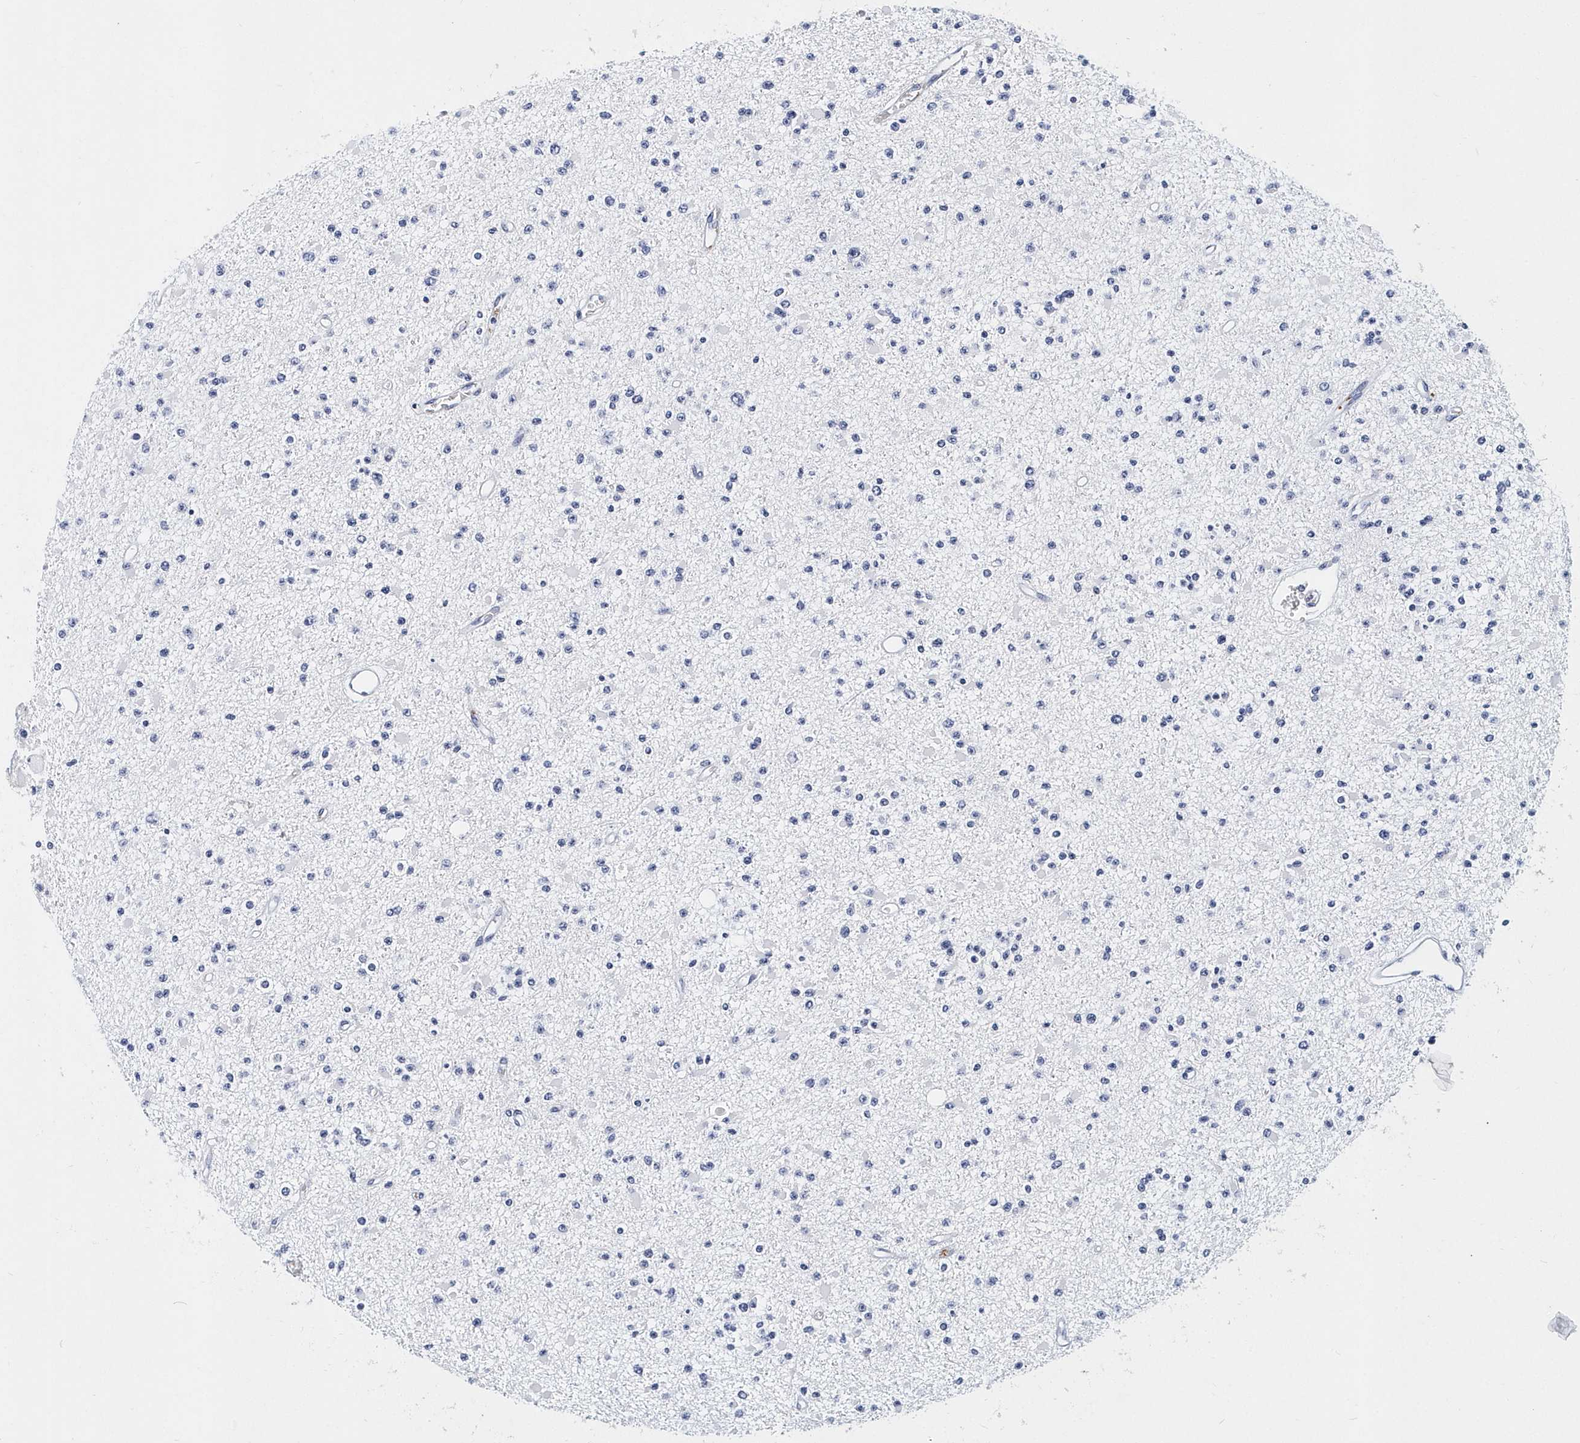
{"staining": {"intensity": "negative", "quantity": "none", "location": "none"}, "tissue": "glioma", "cell_type": "Tumor cells", "image_type": "cancer", "snomed": [{"axis": "morphology", "description": "Glioma, malignant, Low grade"}, {"axis": "topography", "description": "Brain"}], "caption": "This is a histopathology image of immunohistochemistry (IHC) staining of glioma, which shows no positivity in tumor cells.", "gene": "ITGA2B", "patient": {"sex": "female", "age": 22}}